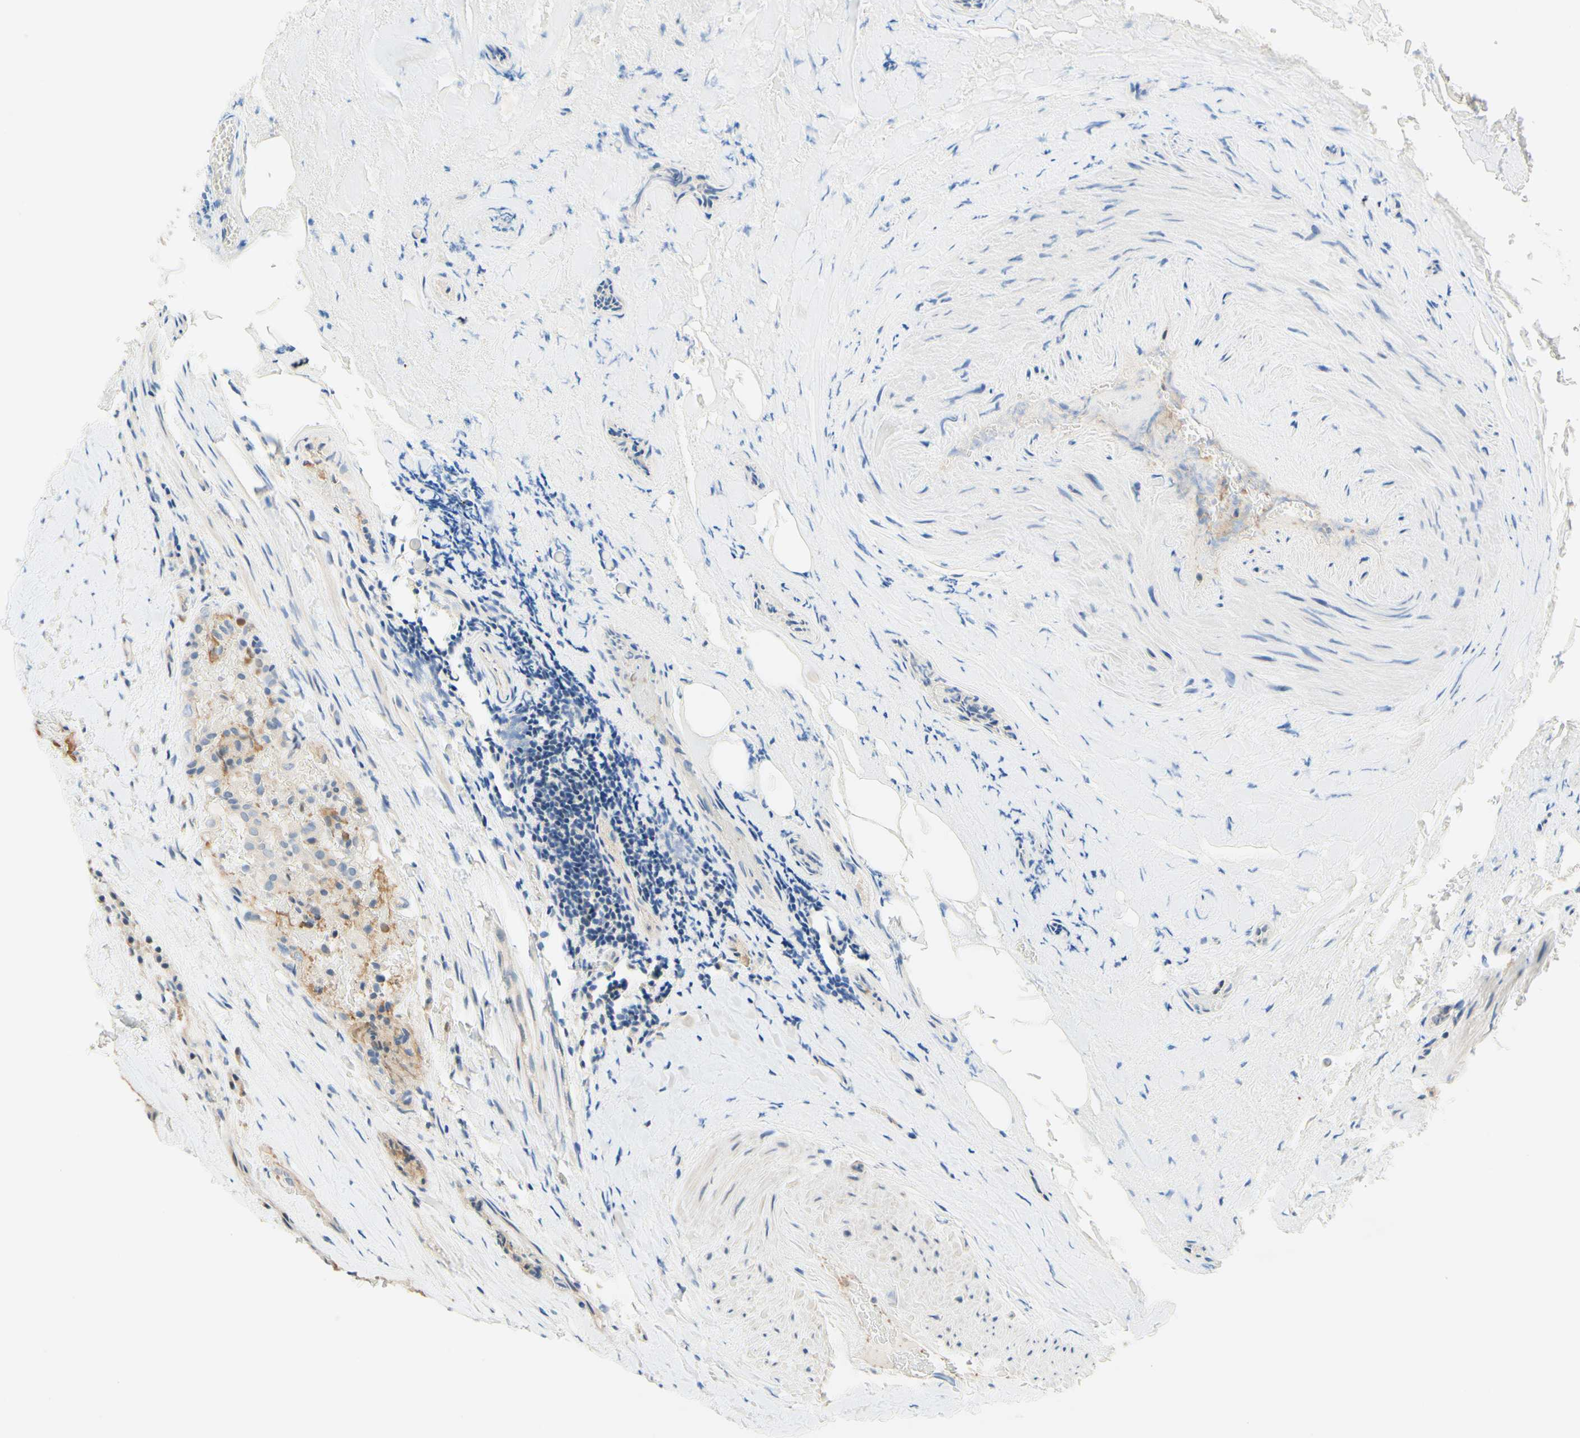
{"staining": {"intensity": "weak", "quantity": "<25%", "location": "nuclear"}, "tissue": "thyroid cancer", "cell_type": "Tumor cells", "image_type": "cancer", "snomed": [{"axis": "morphology", "description": "Papillary adenocarcinoma, NOS"}, {"axis": "topography", "description": "Thyroid gland"}], "caption": "Immunohistochemical staining of human thyroid papillary adenocarcinoma demonstrates no significant staining in tumor cells. (DAB (3,3'-diaminobenzidine) immunohistochemistry with hematoxylin counter stain).", "gene": "C2CD2L", "patient": {"sex": "male", "age": 77}}